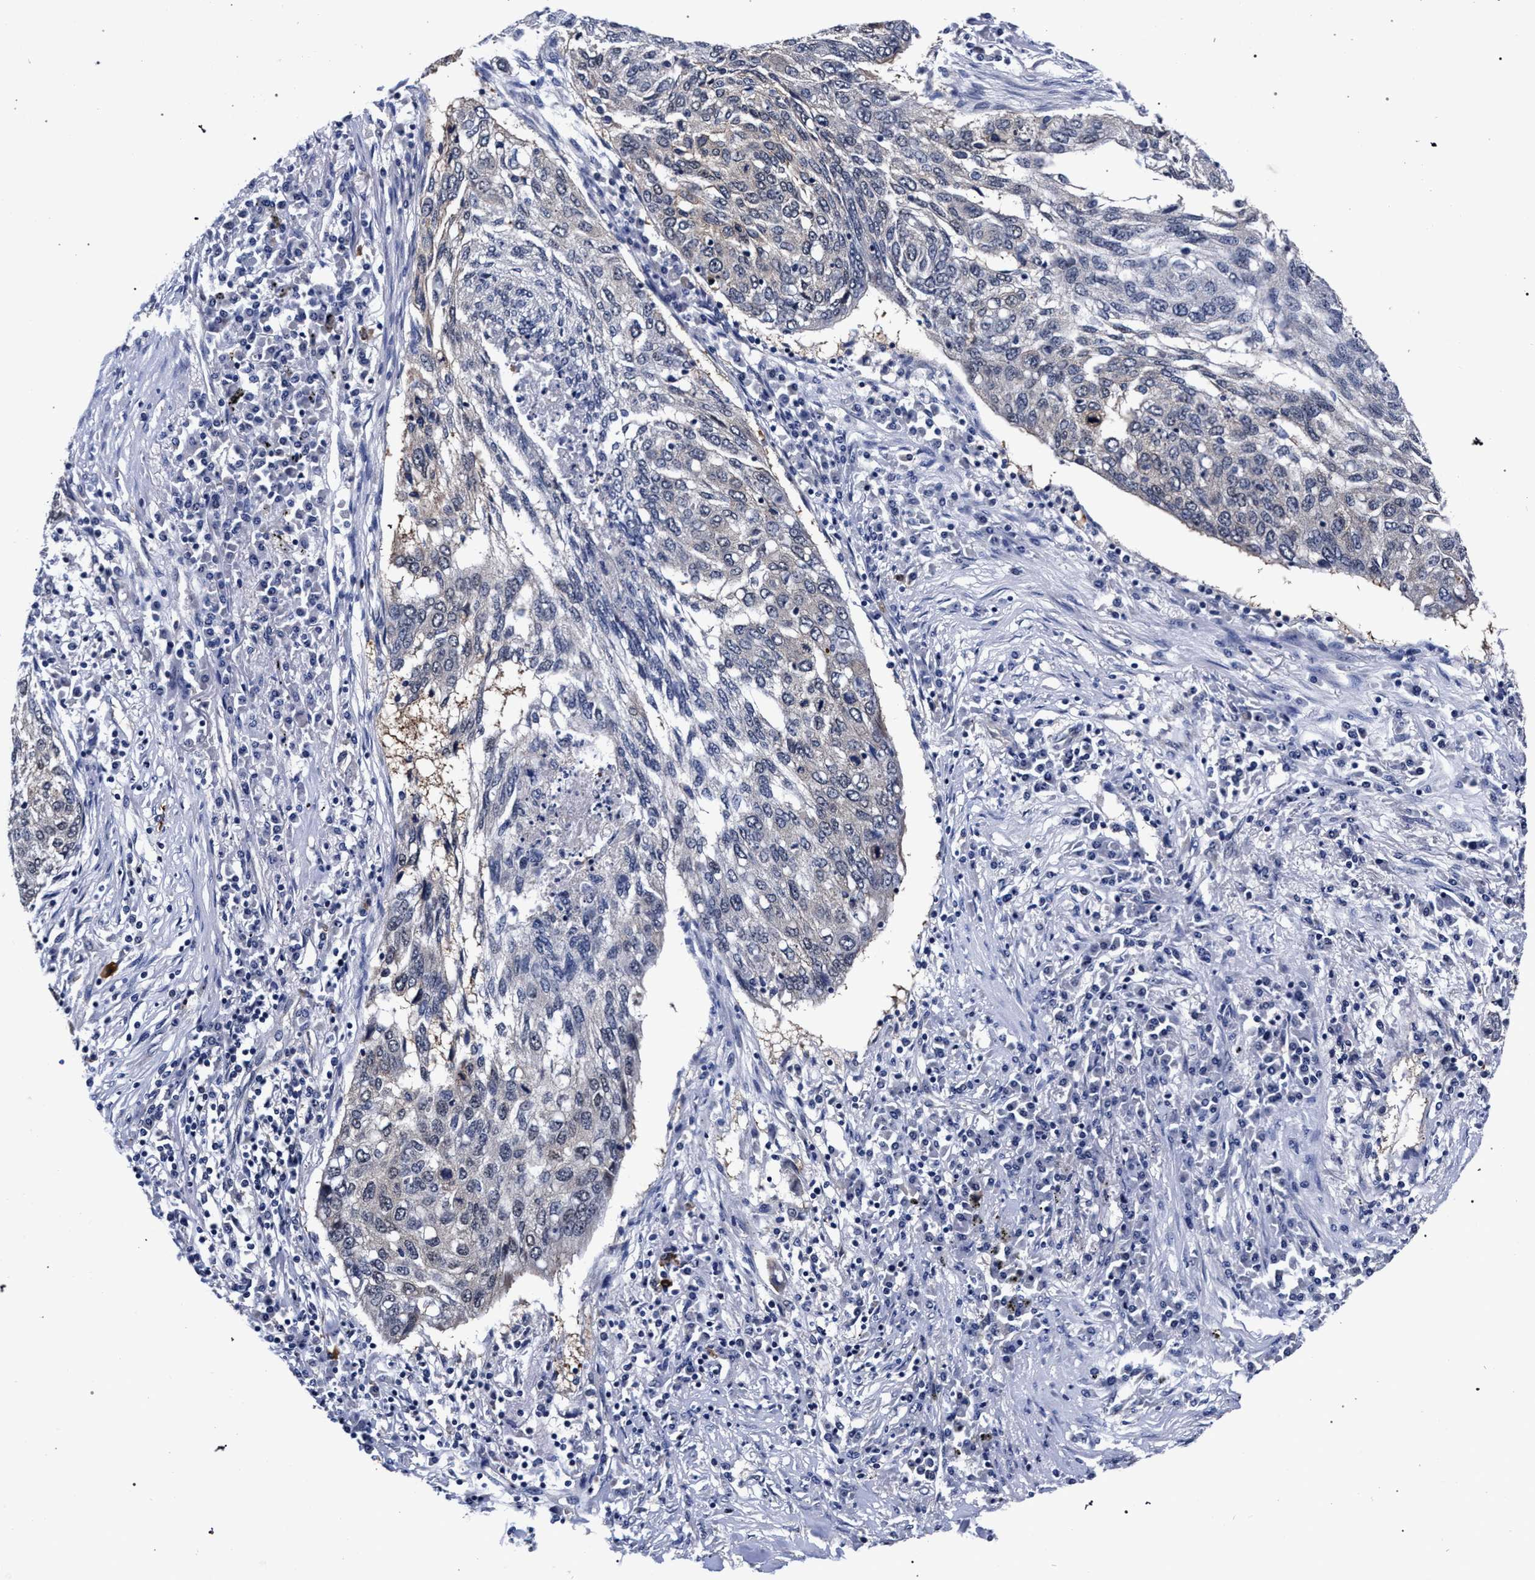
{"staining": {"intensity": "negative", "quantity": "none", "location": "none"}, "tissue": "lung cancer", "cell_type": "Tumor cells", "image_type": "cancer", "snomed": [{"axis": "morphology", "description": "Squamous cell carcinoma, NOS"}, {"axis": "topography", "description": "Lung"}], "caption": "Immunohistochemical staining of human lung cancer (squamous cell carcinoma) reveals no significant positivity in tumor cells.", "gene": "RBM33", "patient": {"sex": "female", "age": 63}}